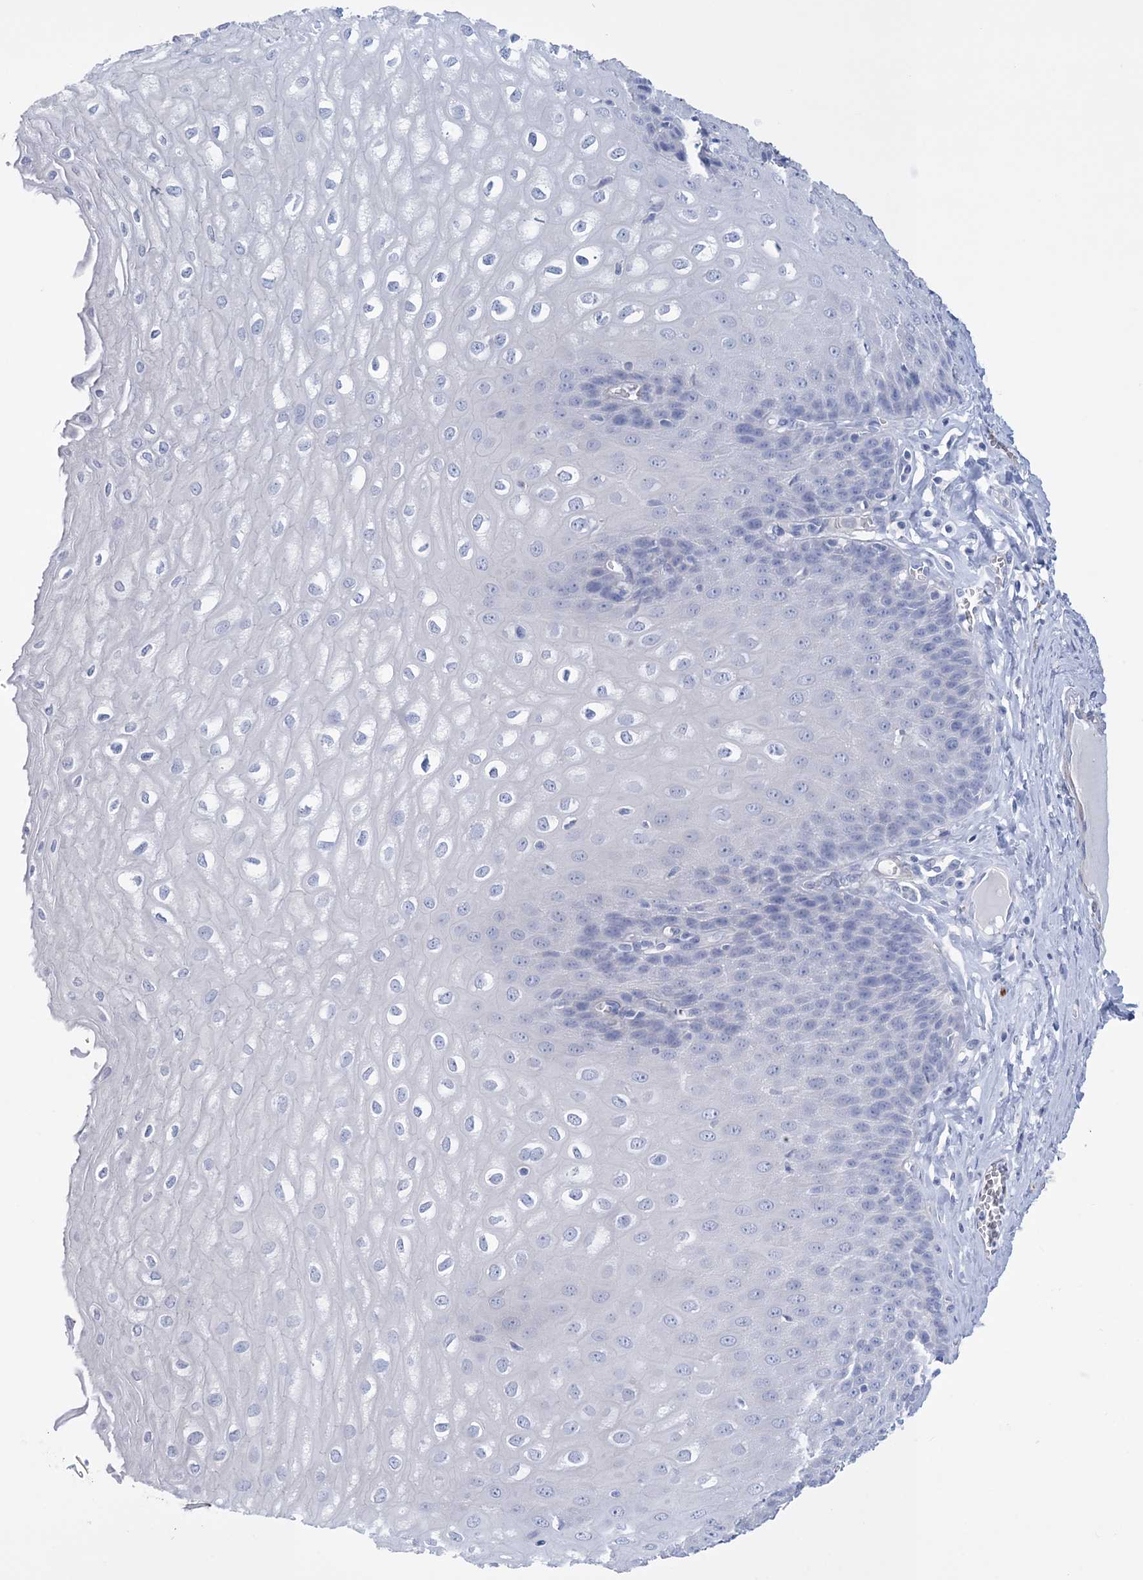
{"staining": {"intensity": "negative", "quantity": "none", "location": "none"}, "tissue": "esophagus", "cell_type": "Squamous epithelial cells", "image_type": "normal", "snomed": [{"axis": "morphology", "description": "Normal tissue, NOS"}, {"axis": "topography", "description": "Esophagus"}], "caption": "The photomicrograph exhibits no significant staining in squamous epithelial cells of esophagus. (DAB (3,3'-diaminobenzidine) immunohistochemistry (IHC) with hematoxylin counter stain).", "gene": "WDR74", "patient": {"sex": "male", "age": 60}}